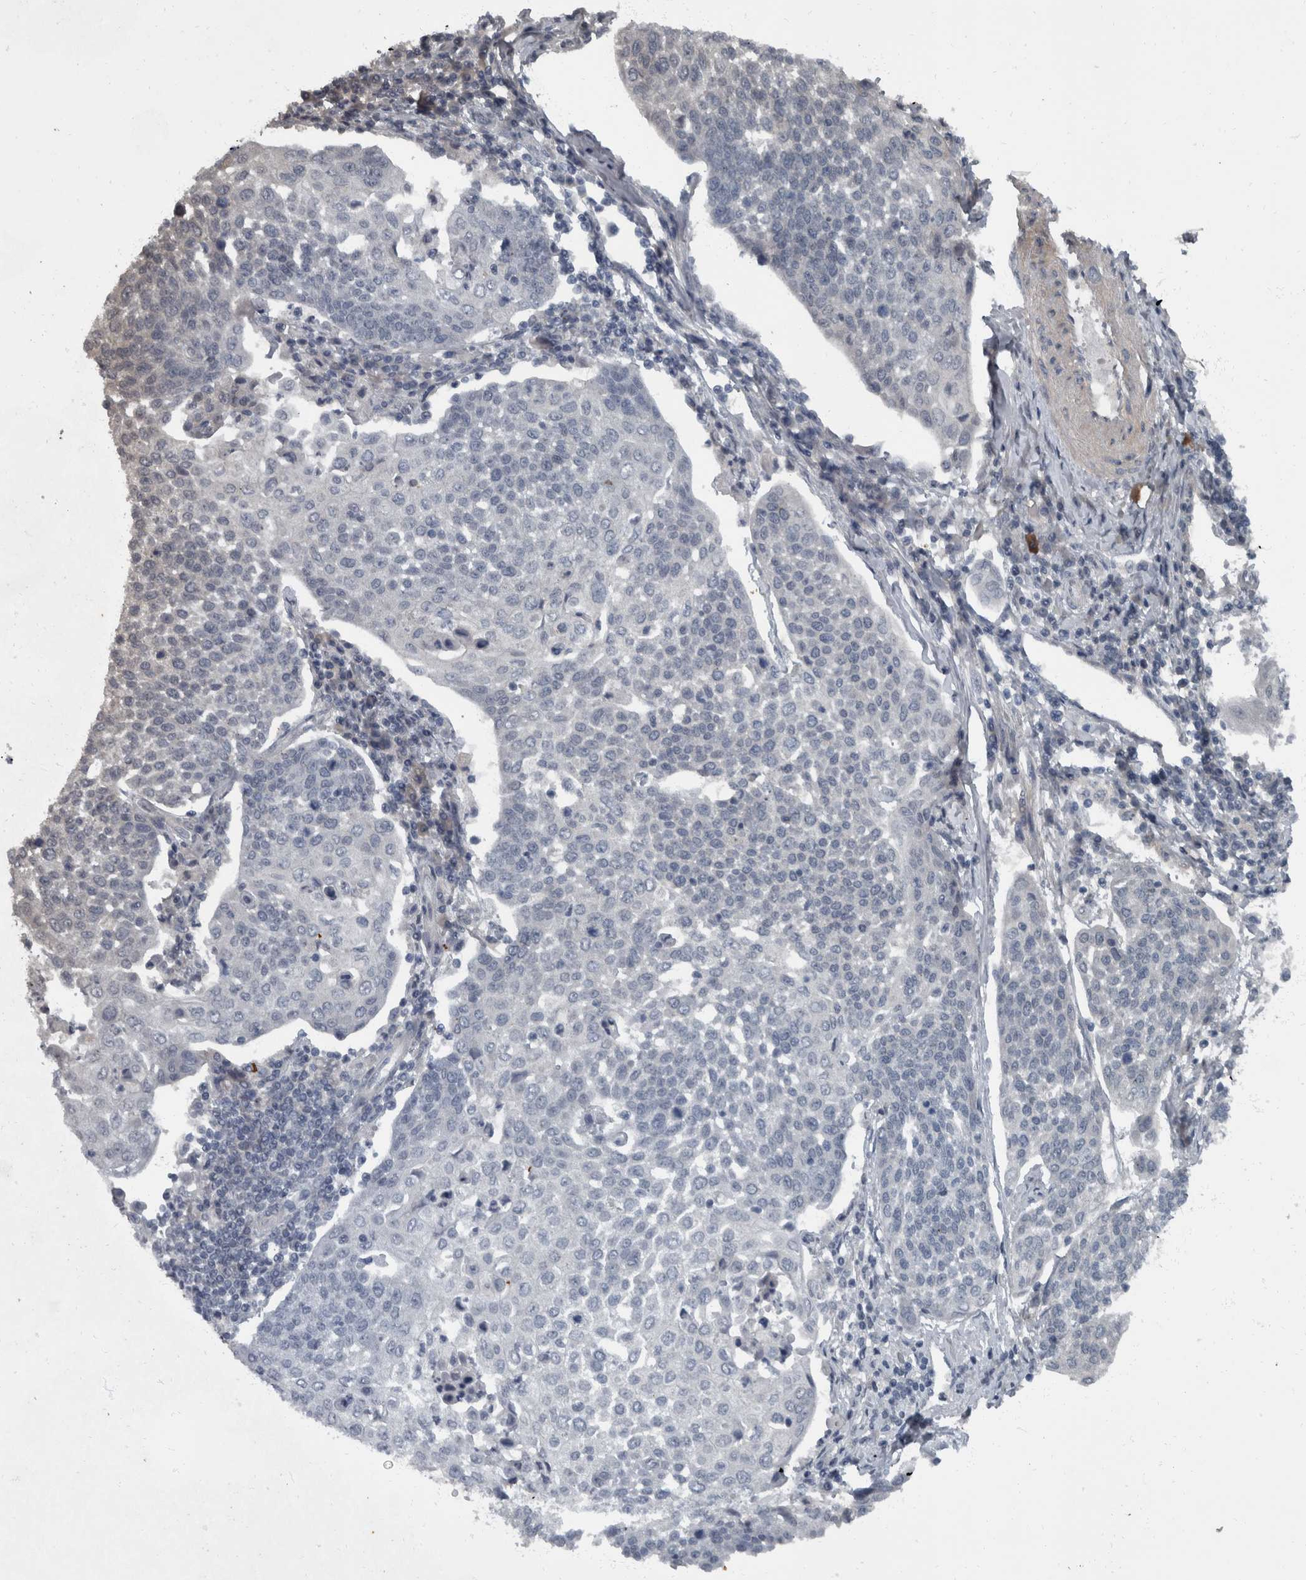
{"staining": {"intensity": "negative", "quantity": "none", "location": "none"}, "tissue": "cervical cancer", "cell_type": "Tumor cells", "image_type": "cancer", "snomed": [{"axis": "morphology", "description": "Squamous cell carcinoma, NOS"}, {"axis": "topography", "description": "Cervix"}], "caption": "Immunohistochemistry micrograph of squamous cell carcinoma (cervical) stained for a protein (brown), which exhibits no expression in tumor cells.", "gene": "WDR33", "patient": {"sex": "female", "age": 34}}